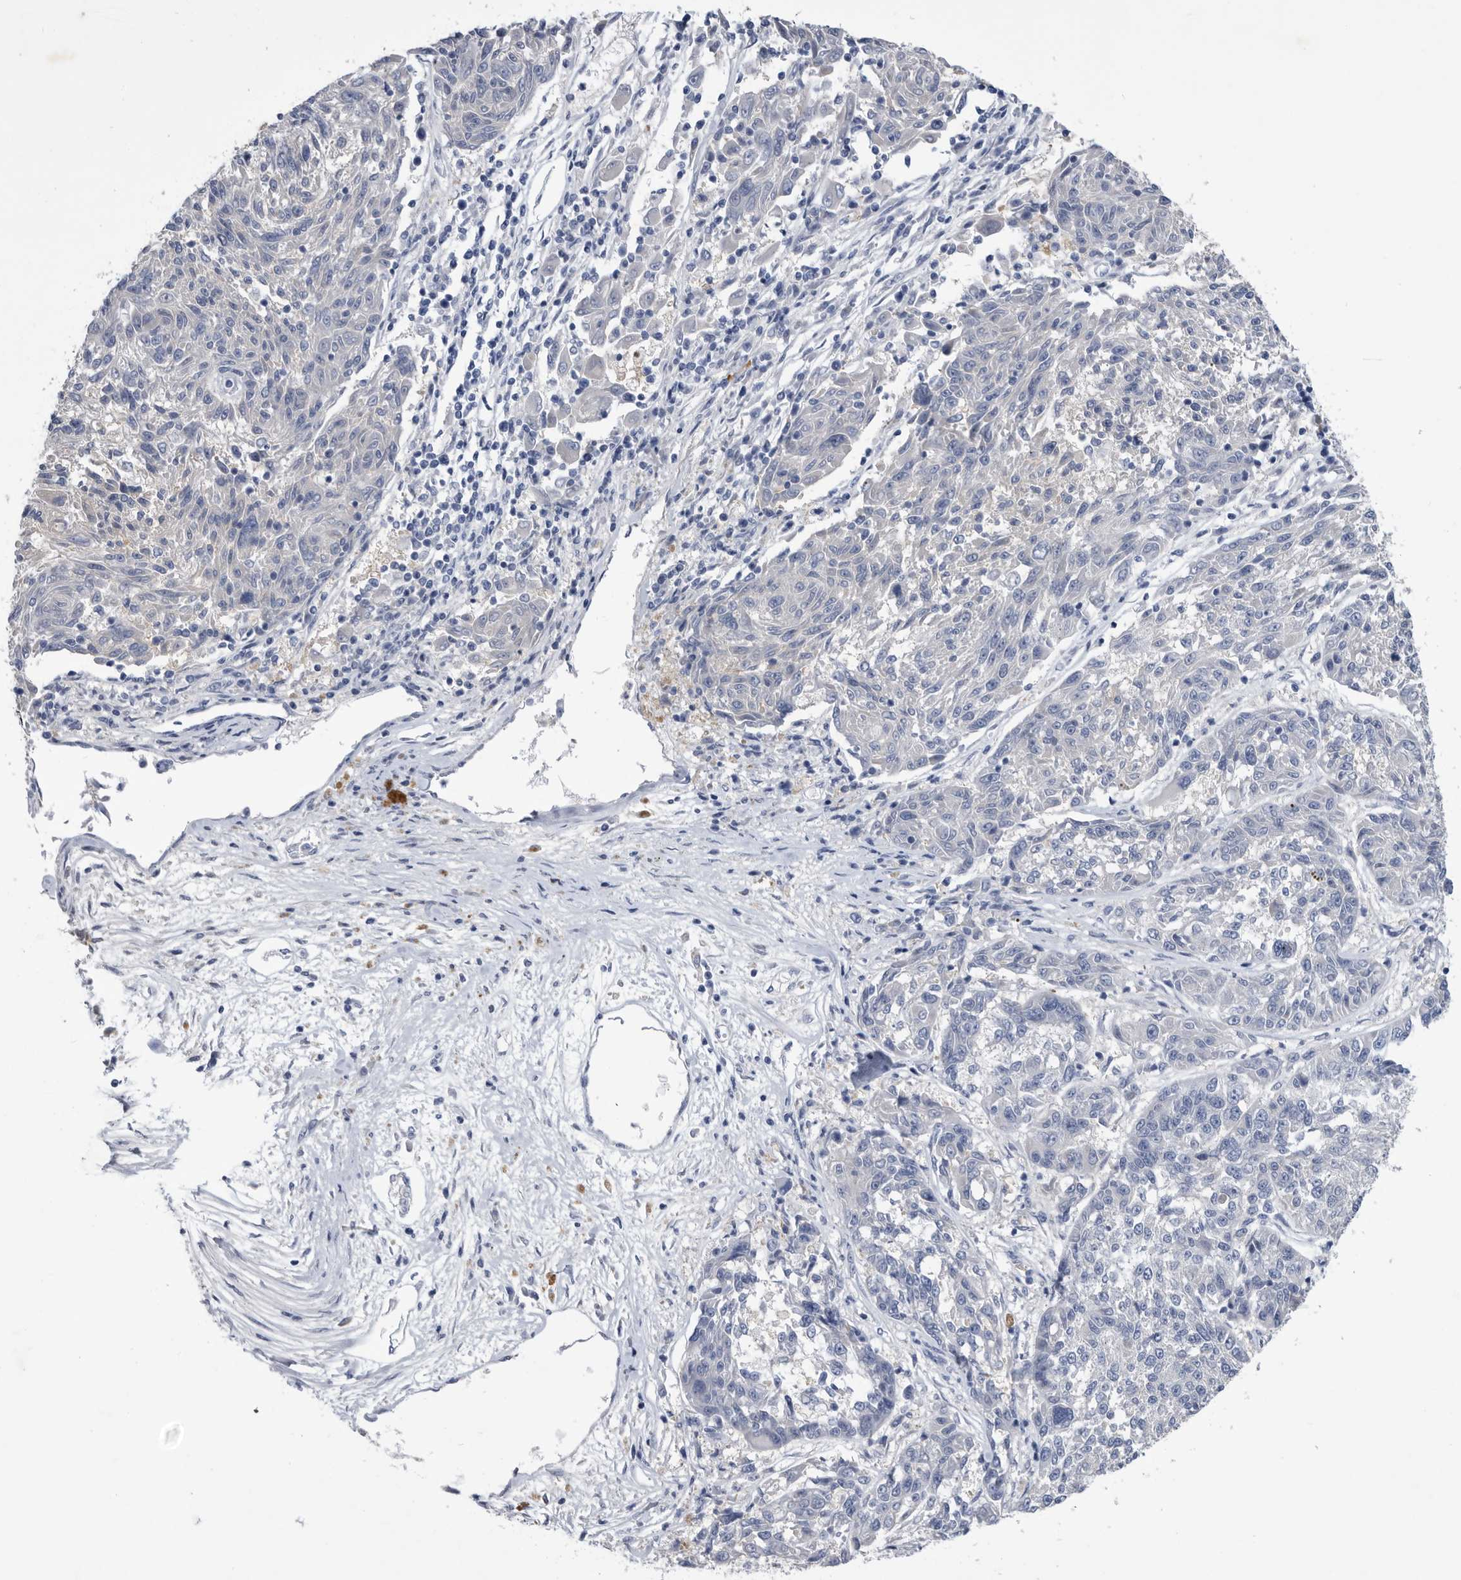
{"staining": {"intensity": "negative", "quantity": "none", "location": "none"}, "tissue": "melanoma", "cell_type": "Tumor cells", "image_type": "cancer", "snomed": [{"axis": "morphology", "description": "Malignant melanoma, NOS"}, {"axis": "topography", "description": "Skin"}], "caption": "Protein analysis of melanoma shows no significant staining in tumor cells. (DAB immunohistochemistry with hematoxylin counter stain).", "gene": "BTBD6", "patient": {"sex": "male", "age": 53}}